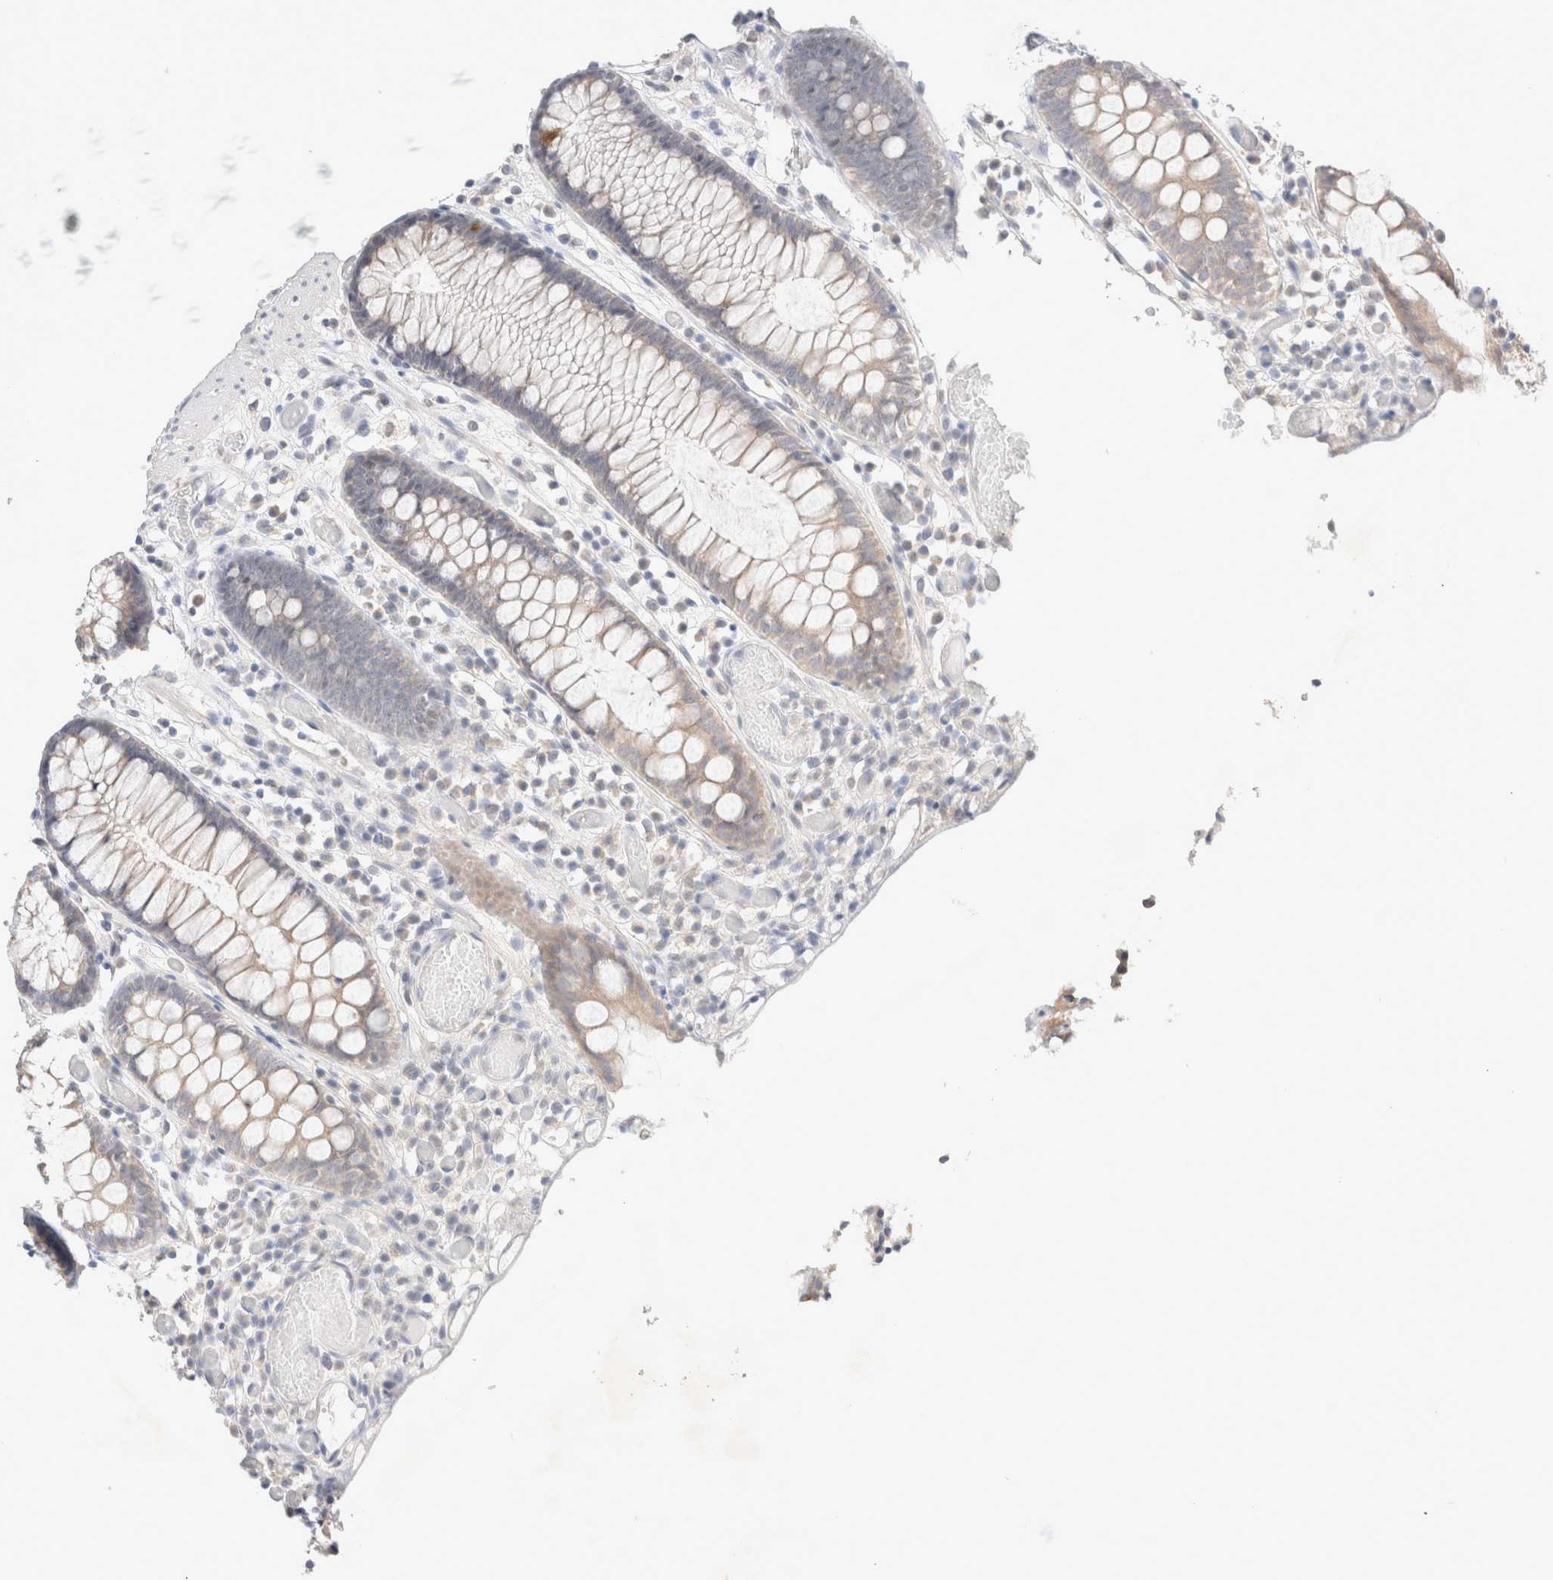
{"staining": {"intensity": "negative", "quantity": "none", "location": "none"}, "tissue": "colon", "cell_type": "Endothelial cells", "image_type": "normal", "snomed": [{"axis": "morphology", "description": "Normal tissue, NOS"}, {"axis": "topography", "description": "Colon"}], "caption": "DAB immunohistochemical staining of unremarkable colon displays no significant staining in endothelial cells. (DAB immunohistochemistry visualized using brightfield microscopy, high magnification).", "gene": "SPATA20", "patient": {"sex": "male", "age": 14}}